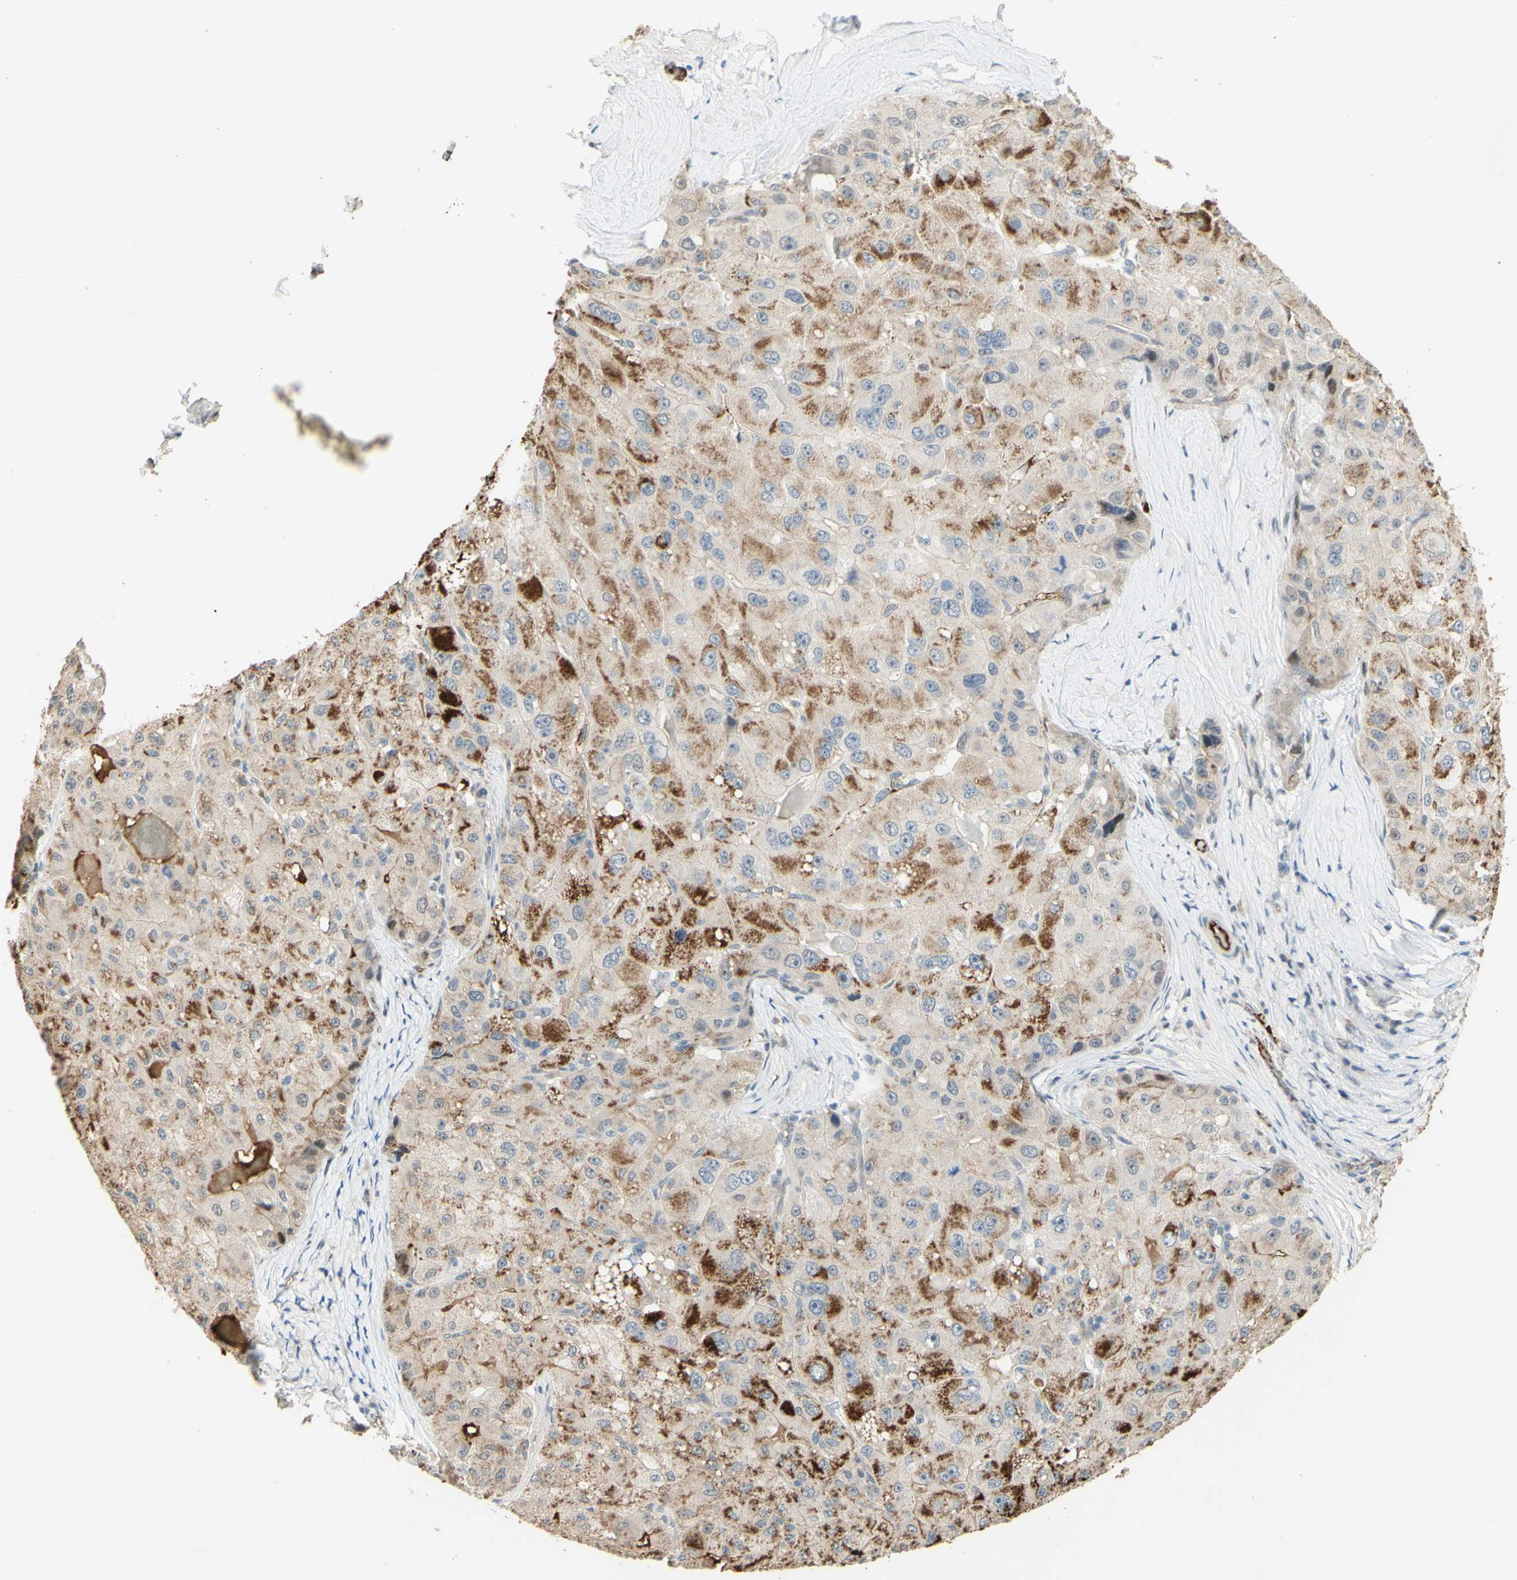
{"staining": {"intensity": "strong", "quantity": ">75%", "location": "cytoplasmic/membranous"}, "tissue": "liver cancer", "cell_type": "Tumor cells", "image_type": "cancer", "snomed": [{"axis": "morphology", "description": "Carcinoma, Hepatocellular, NOS"}, {"axis": "topography", "description": "Liver"}], "caption": "Immunohistochemistry photomicrograph of human liver cancer (hepatocellular carcinoma) stained for a protein (brown), which reveals high levels of strong cytoplasmic/membranous staining in approximately >75% of tumor cells.", "gene": "ANGPT2", "patient": {"sex": "male", "age": 80}}